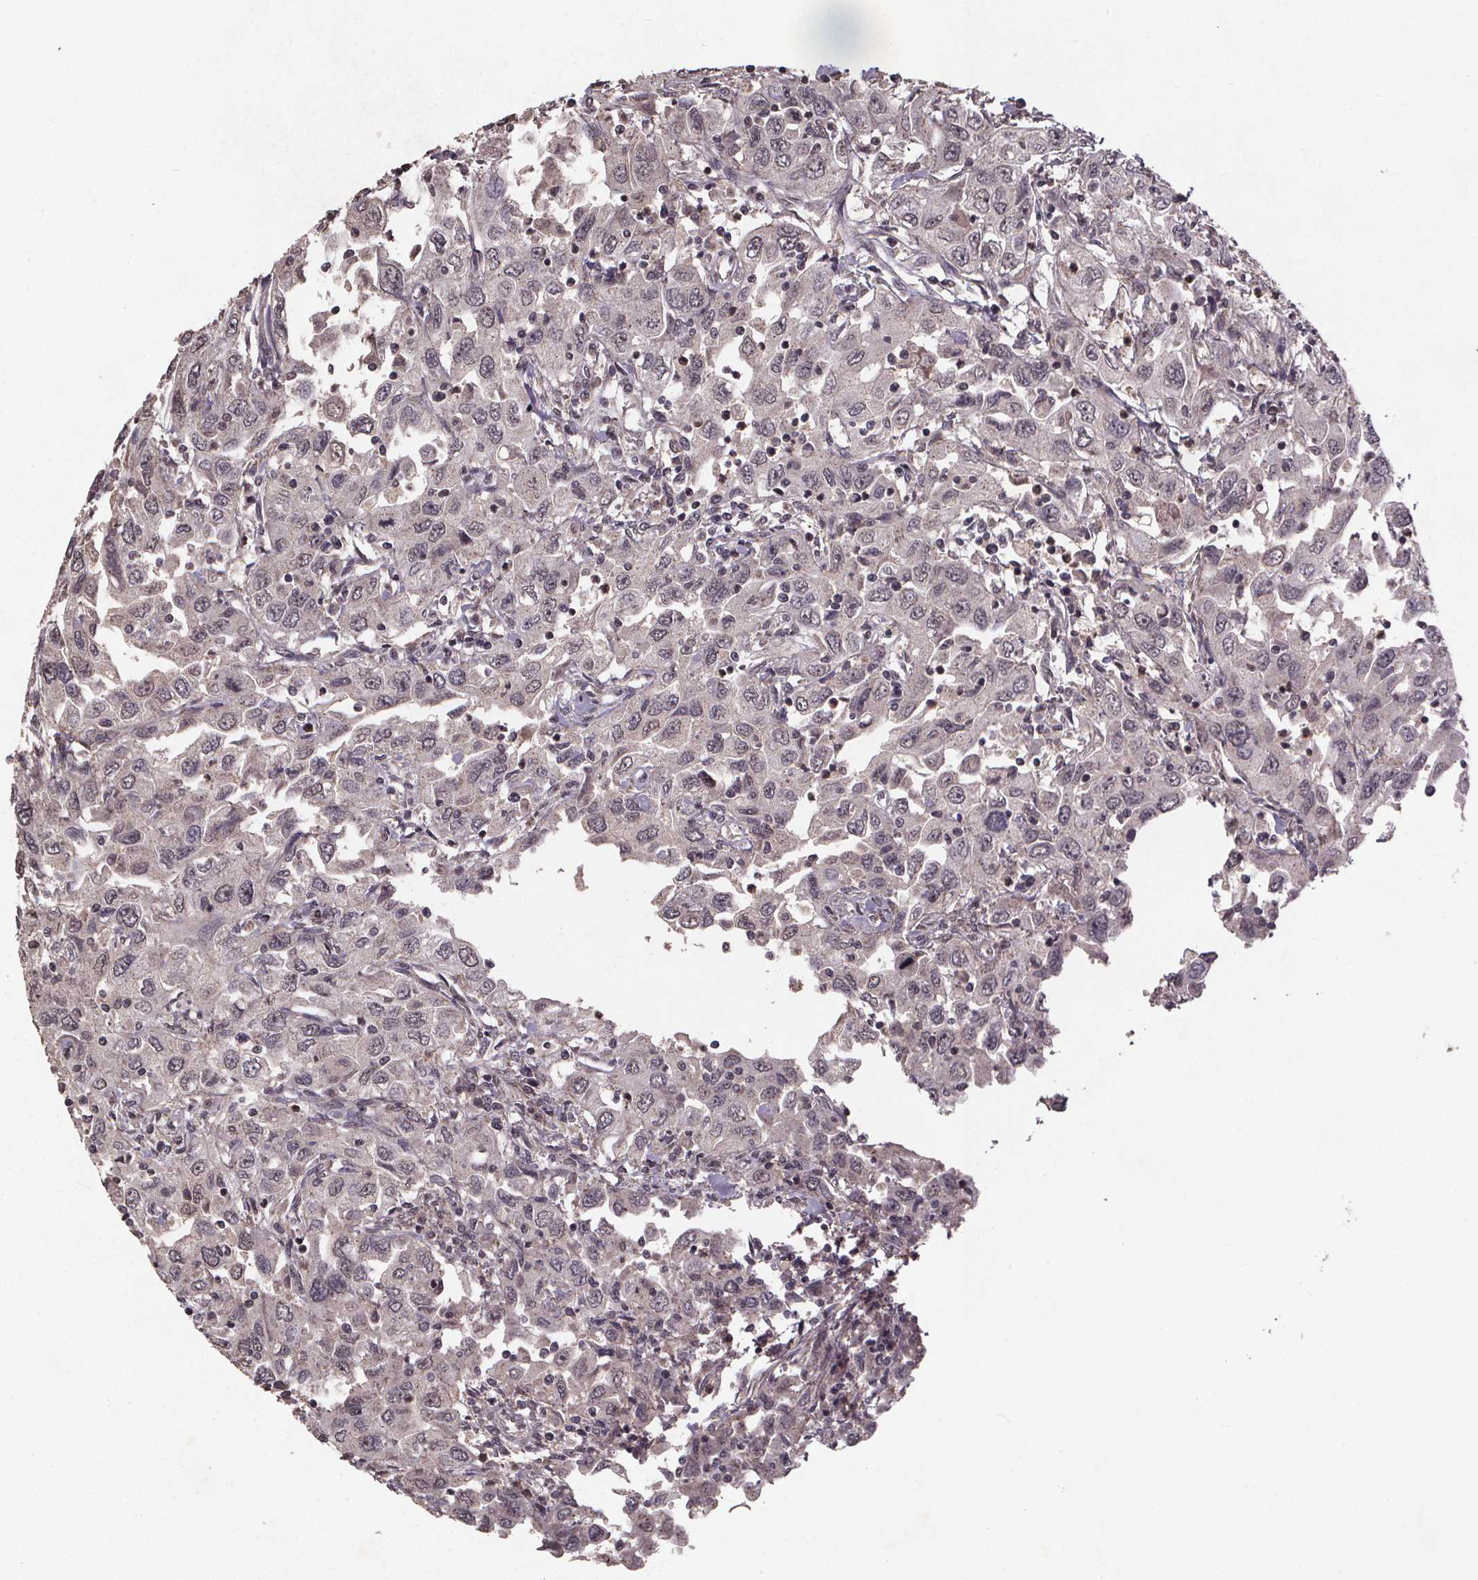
{"staining": {"intensity": "negative", "quantity": "none", "location": "none"}, "tissue": "urothelial cancer", "cell_type": "Tumor cells", "image_type": "cancer", "snomed": [{"axis": "morphology", "description": "Urothelial carcinoma, High grade"}, {"axis": "topography", "description": "Urinary bladder"}], "caption": "A photomicrograph of urothelial cancer stained for a protein shows no brown staining in tumor cells.", "gene": "GPX3", "patient": {"sex": "male", "age": 76}}